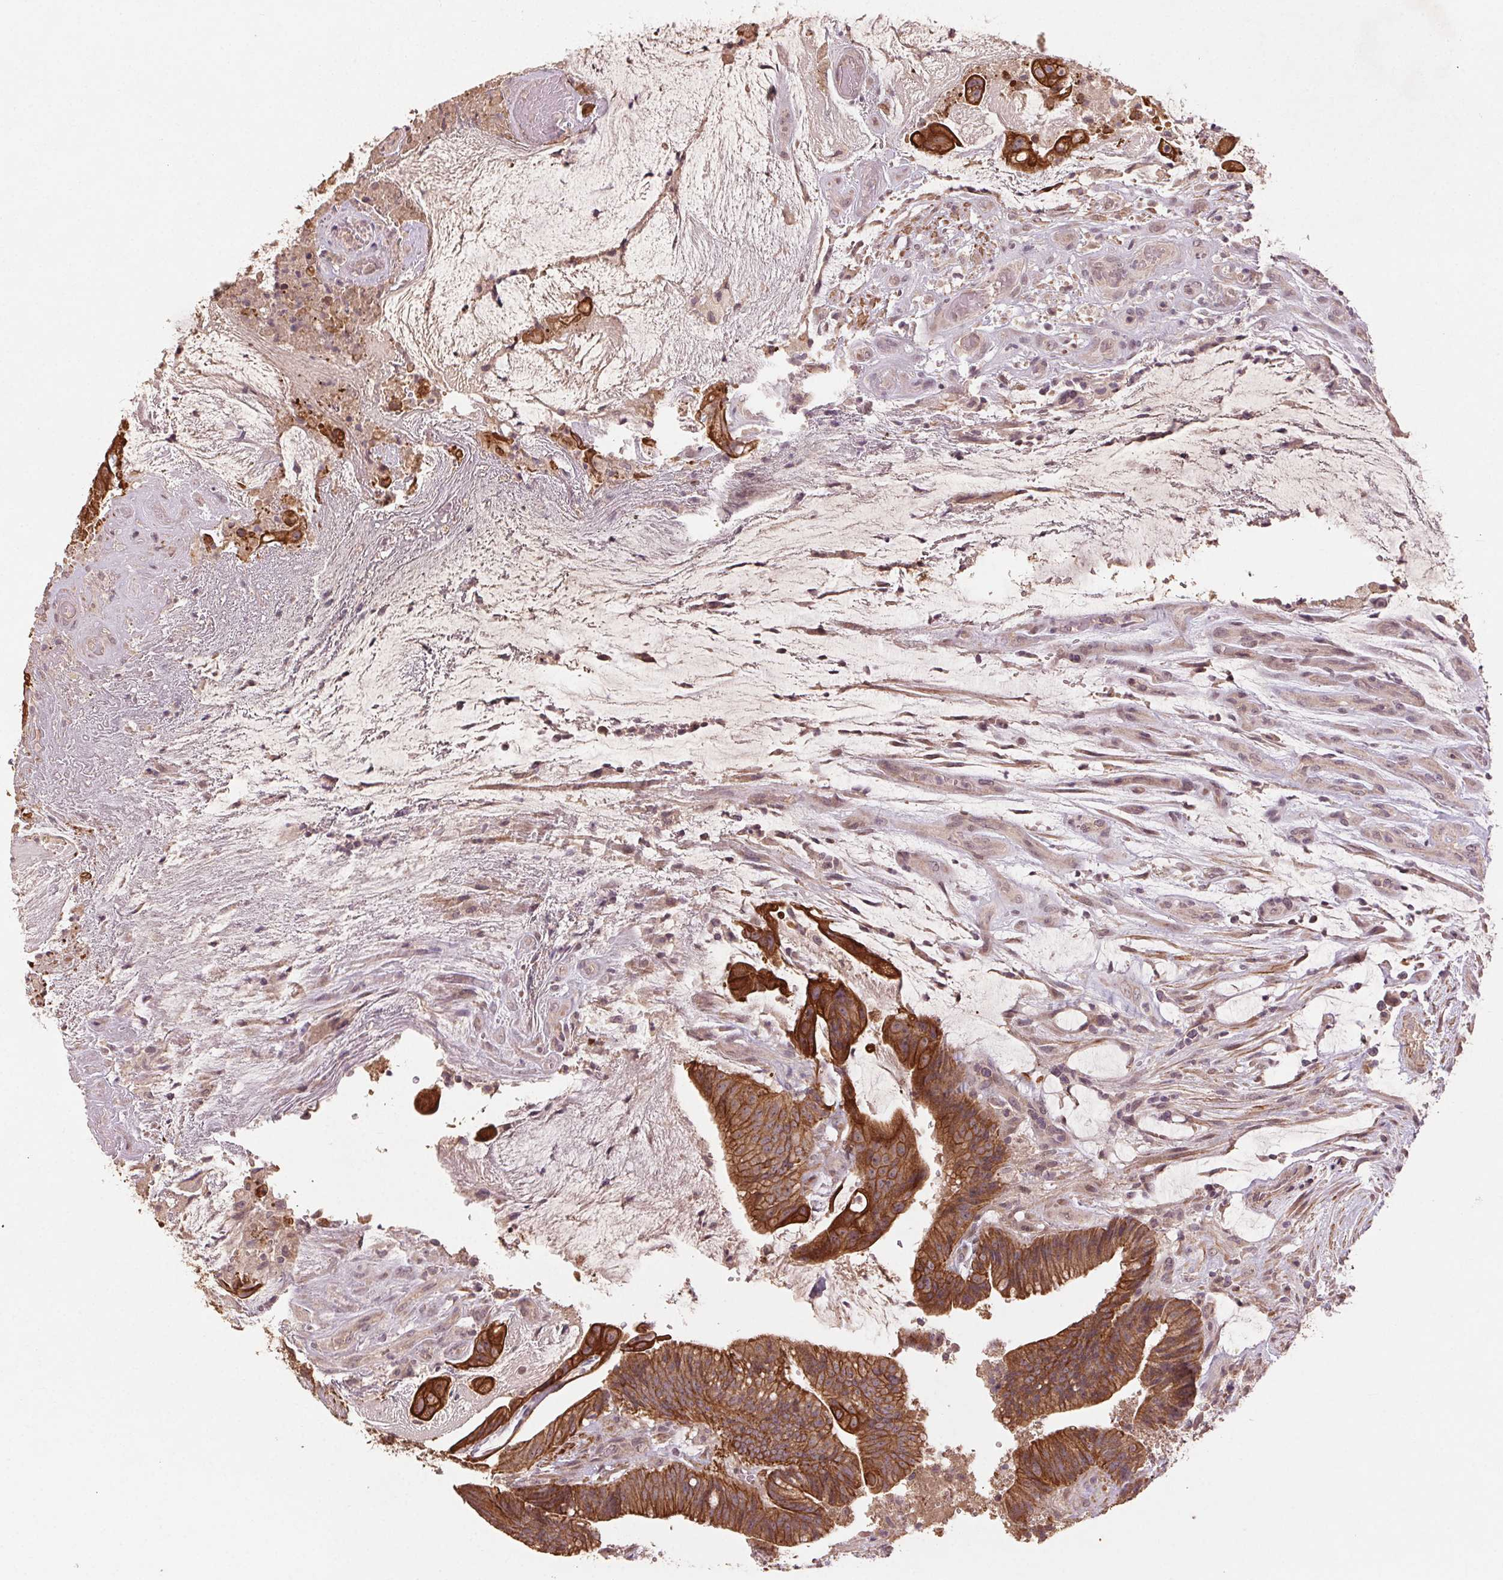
{"staining": {"intensity": "strong", "quantity": ">75%", "location": "cytoplasmic/membranous"}, "tissue": "colorectal cancer", "cell_type": "Tumor cells", "image_type": "cancer", "snomed": [{"axis": "morphology", "description": "Adenocarcinoma, NOS"}, {"axis": "topography", "description": "Colon"}], "caption": "Immunohistochemical staining of colorectal adenocarcinoma demonstrates high levels of strong cytoplasmic/membranous protein staining in approximately >75% of tumor cells. (brown staining indicates protein expression, while blue staining denotes nuclei).", "gene": "SMLR1", "patient": {"sex": "female", "age": 43}}